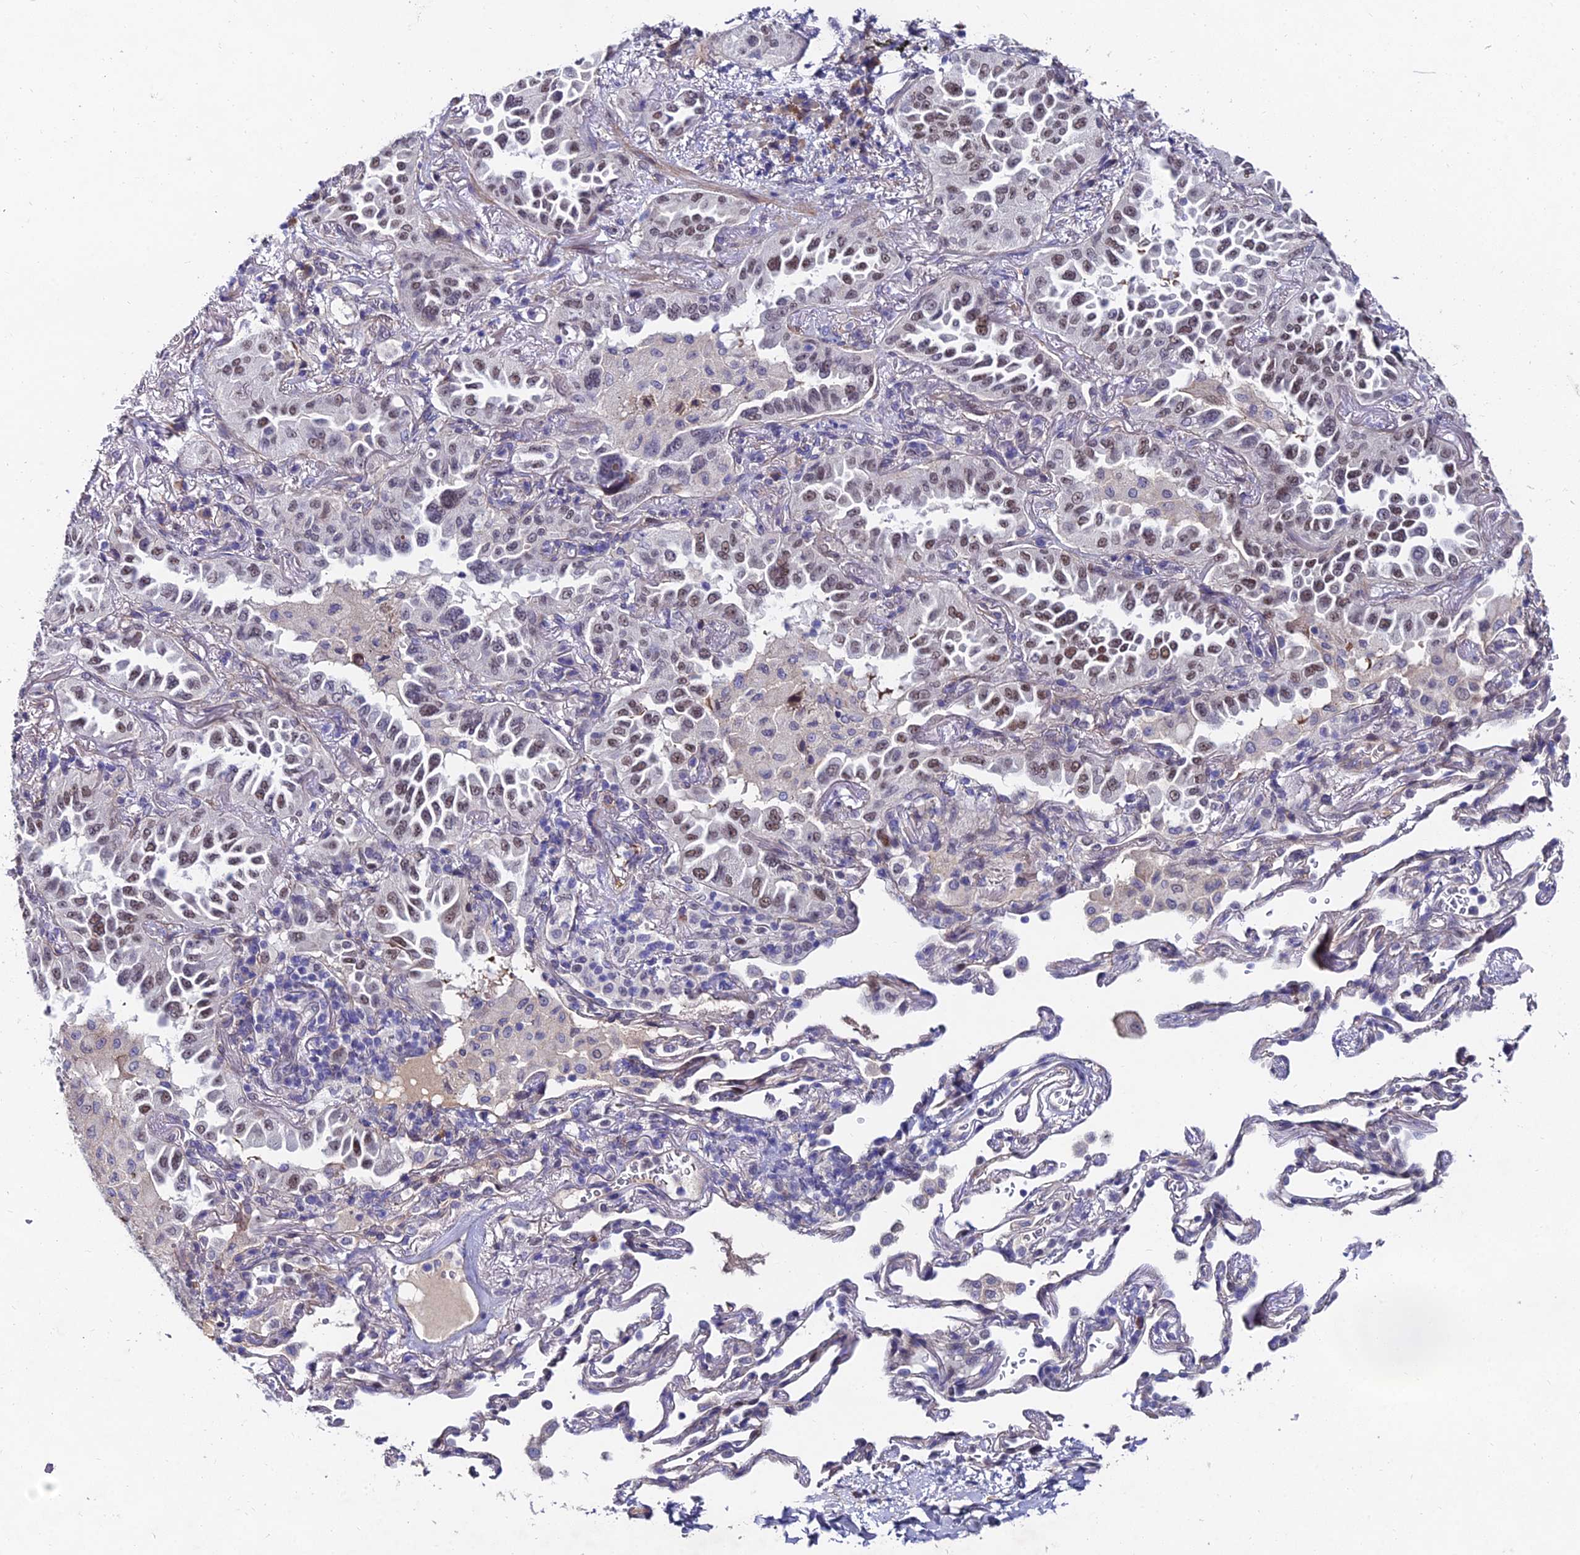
{"staining": {"intensity": "moderate", "quantity": ">75%", "location": "nuclear"}, "tissue": "lung cancer", "cell_type": "Tumor cells", "image_type": "cancer", "snomed": [{"axis": "morphology", "description": "Adenocarcinoma, NOS"}, {"axis": "topography", "description": "Lung"}], "caption": "Lung adenocarcinoma stained with a protein marker exhibits moderate staining in tumor cells.", "gene": "TRIM24", "patient": {"sex": "female", "age": 69}}